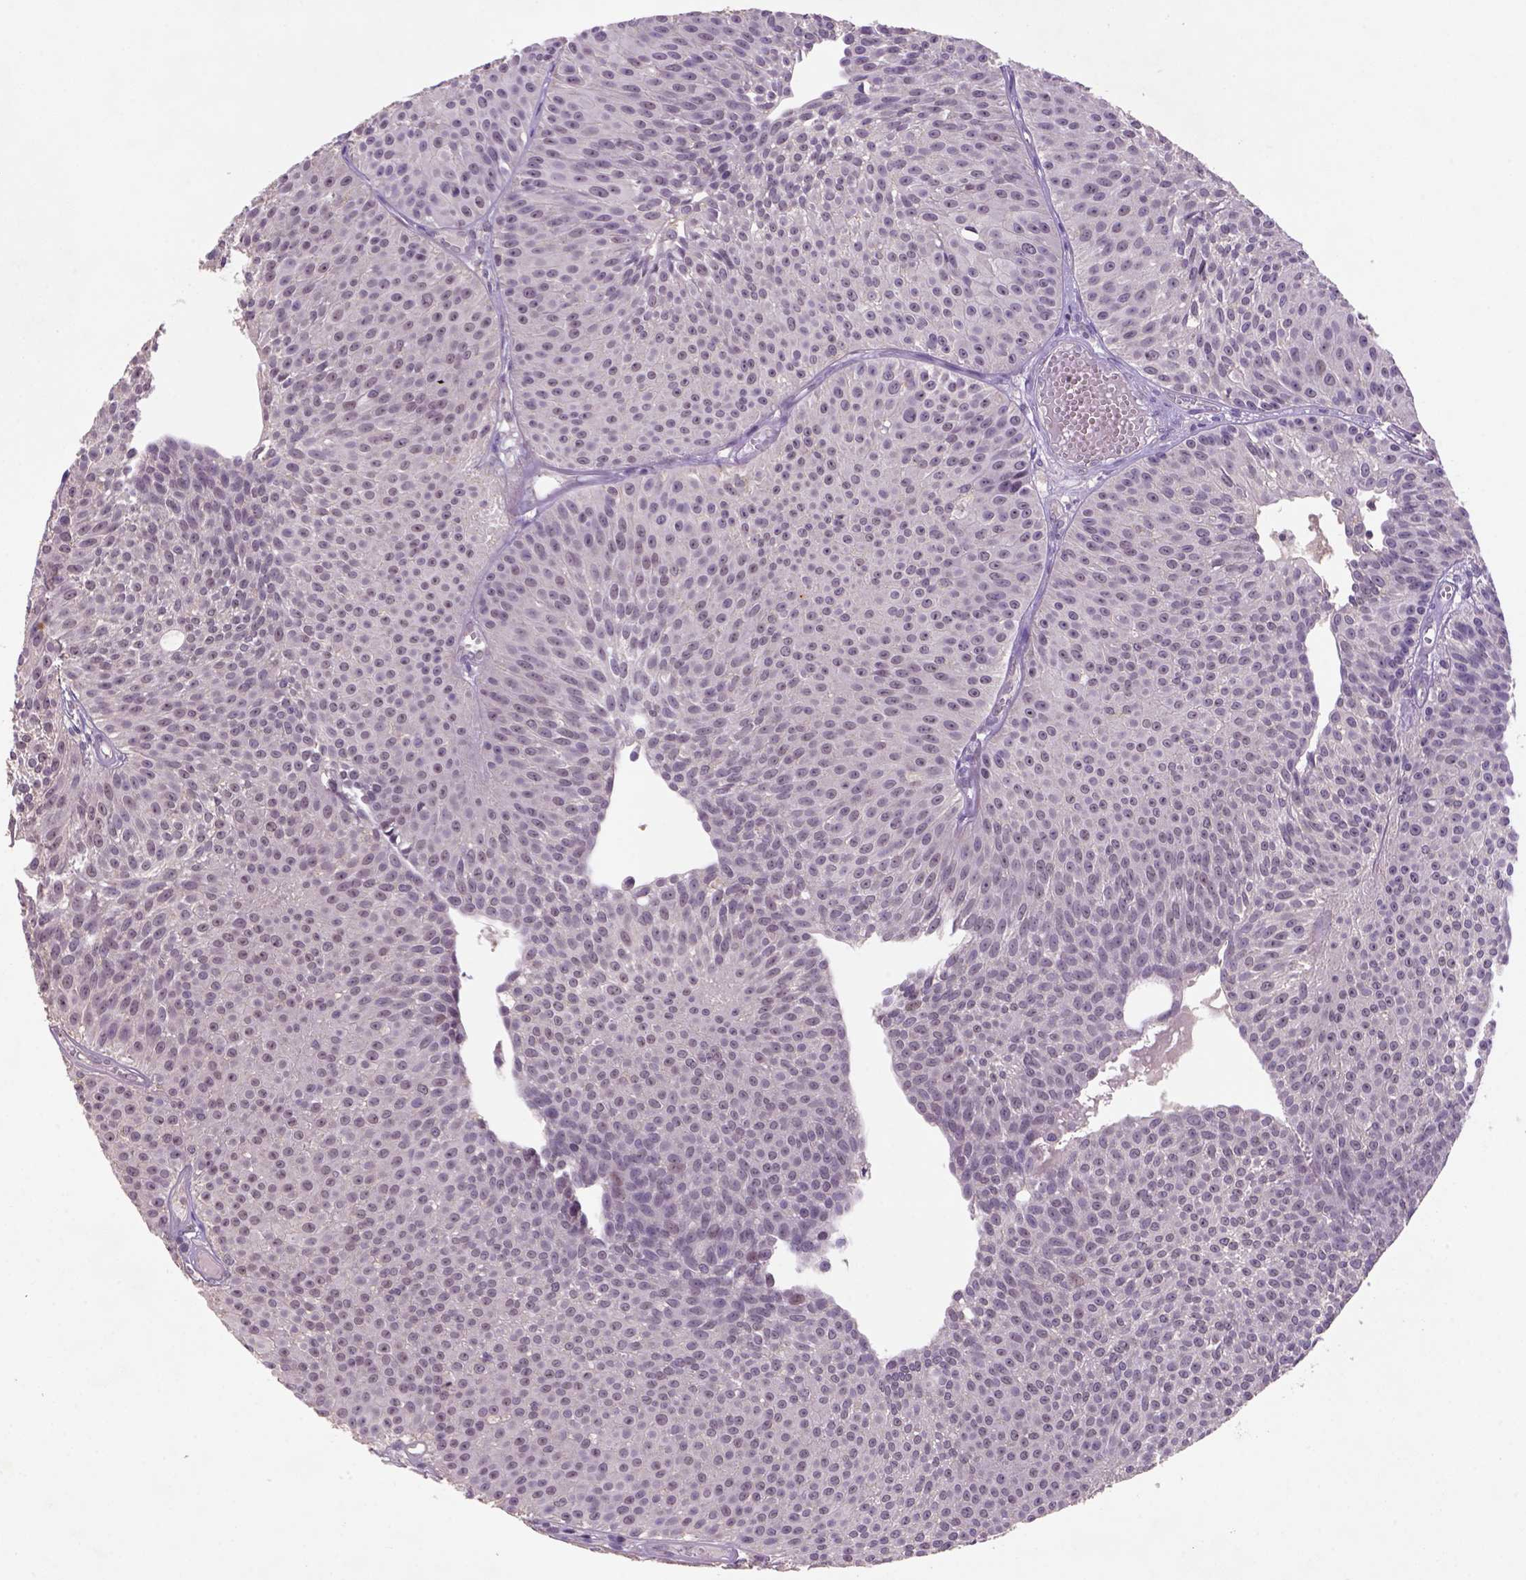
{"staining": {"intensity": "weak", "quantity": "25%-75%", "location": "nuclear"}, "tissue": "urothelial cancer", "cell_type": "Tumor cells", "image_type": "cancer", "snomed": [{"axis": "morphology", "description": "Urothelial carcinoma, Low grade"}, {"axis": "topography", "description": "Urinary bladder"}], "caption": "About 25%-75% of tumor cells in urothelial carcinoma (low-grade) demonstrate weak nuclear protein expression as visualized by brown immunohistochemical staining.", "gene": "SCML4", "patient": {"sex": "male", "age": 63}}